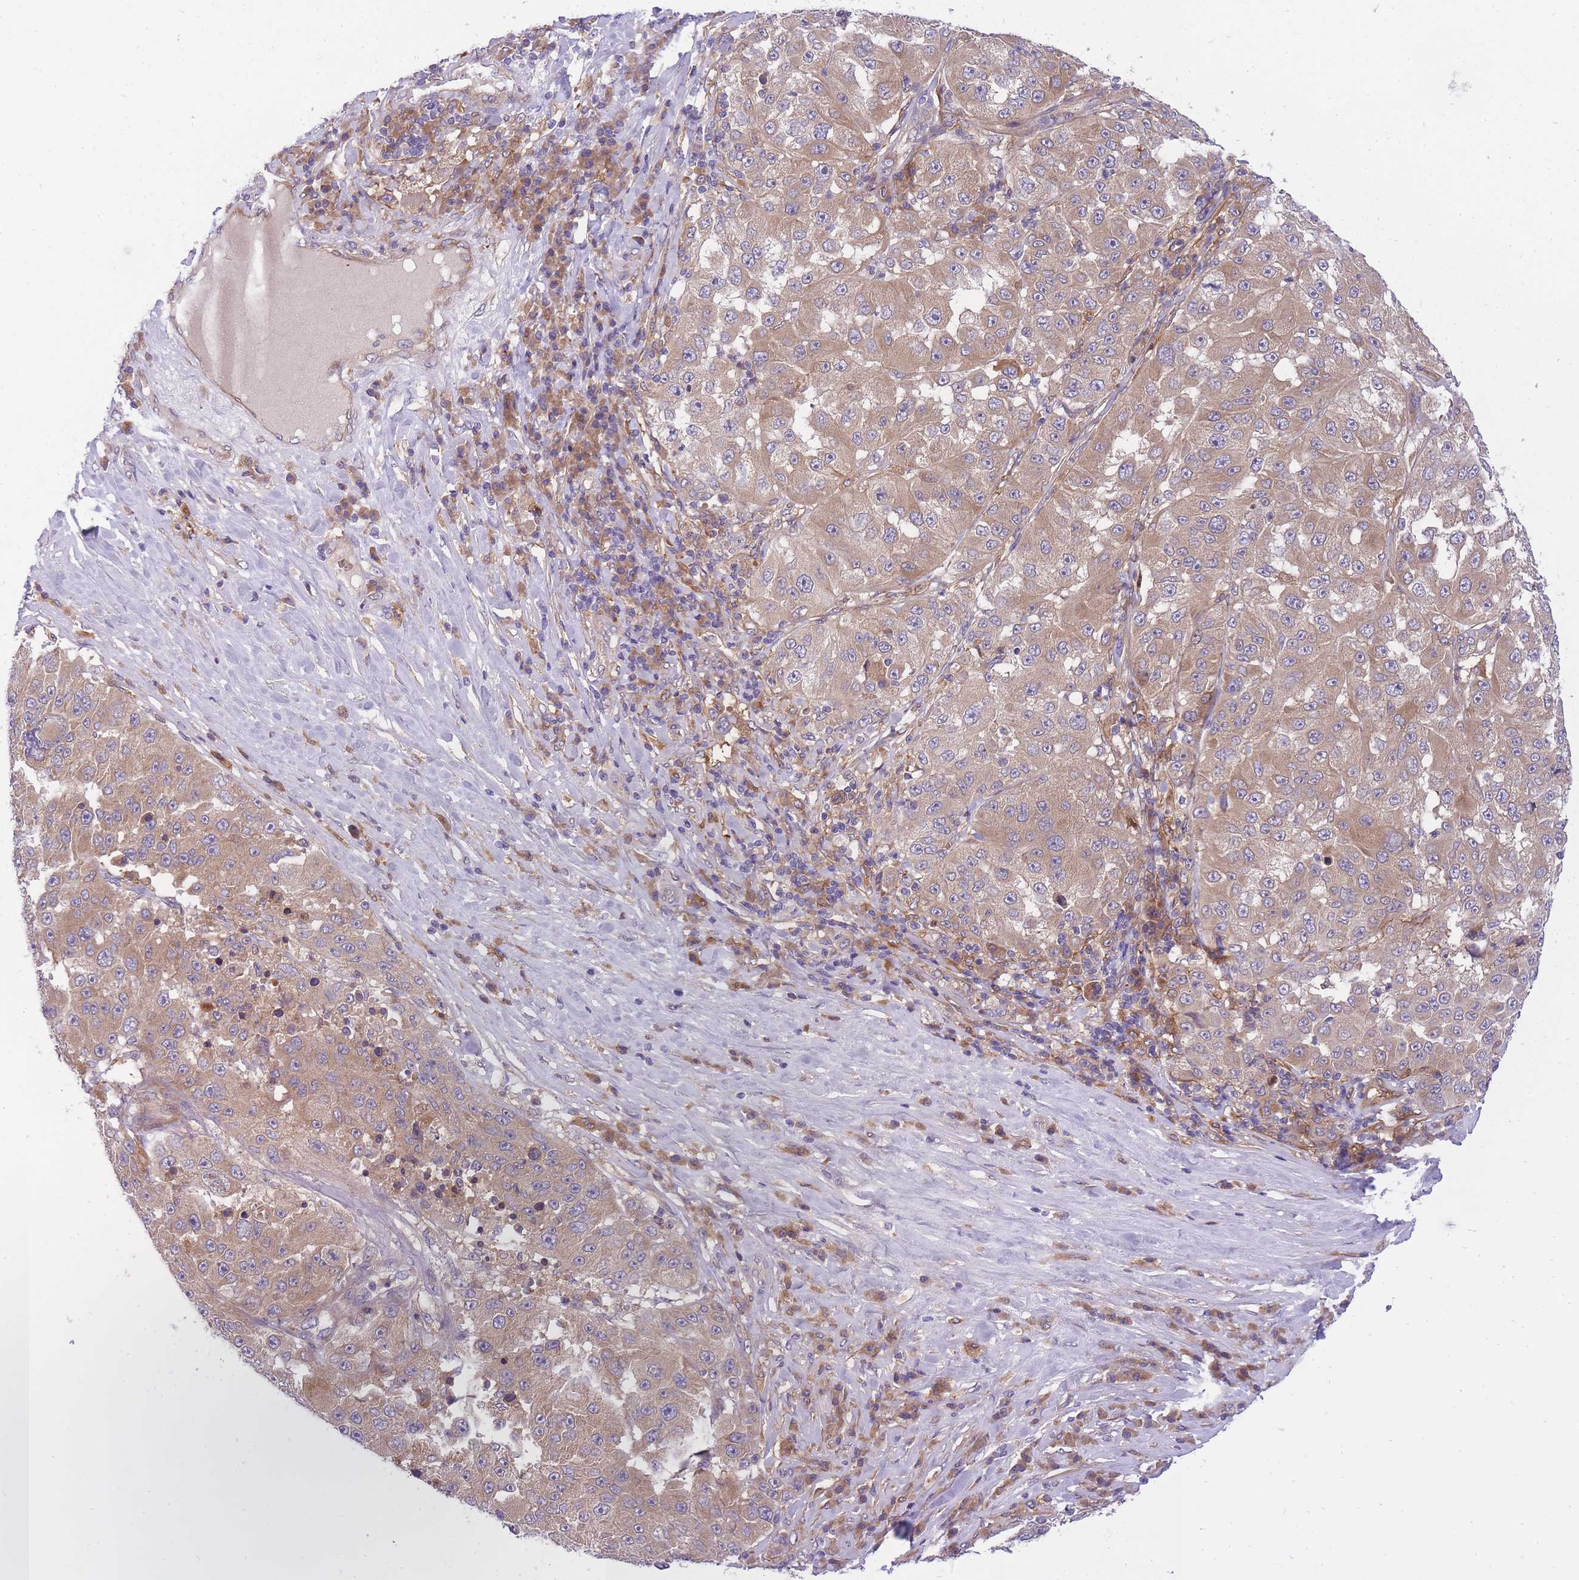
{"staining": {"intensity": "moderate", "quantity": ">75%", "location": "cytoplasmic/membranous"}, "tissue": "melanoma", "cell_type": "Tumor cells", "image_type": "cancer", "snomed": [{"axis": "morphology", "description": "Malignant melanoma, Metastatic site"}, {"axis": "topography", "description": "Lymph node"}], "caption": "IHC histopathology image of human malignant melanoma (metastatic site) stained for a protein (brown), which reveals medium levels of moderate cytoplasmic/membranous staining in approximately >75% of tumor cells.", "gene": "CRYGN", "patient": {"sex": "male", "age": 62}}